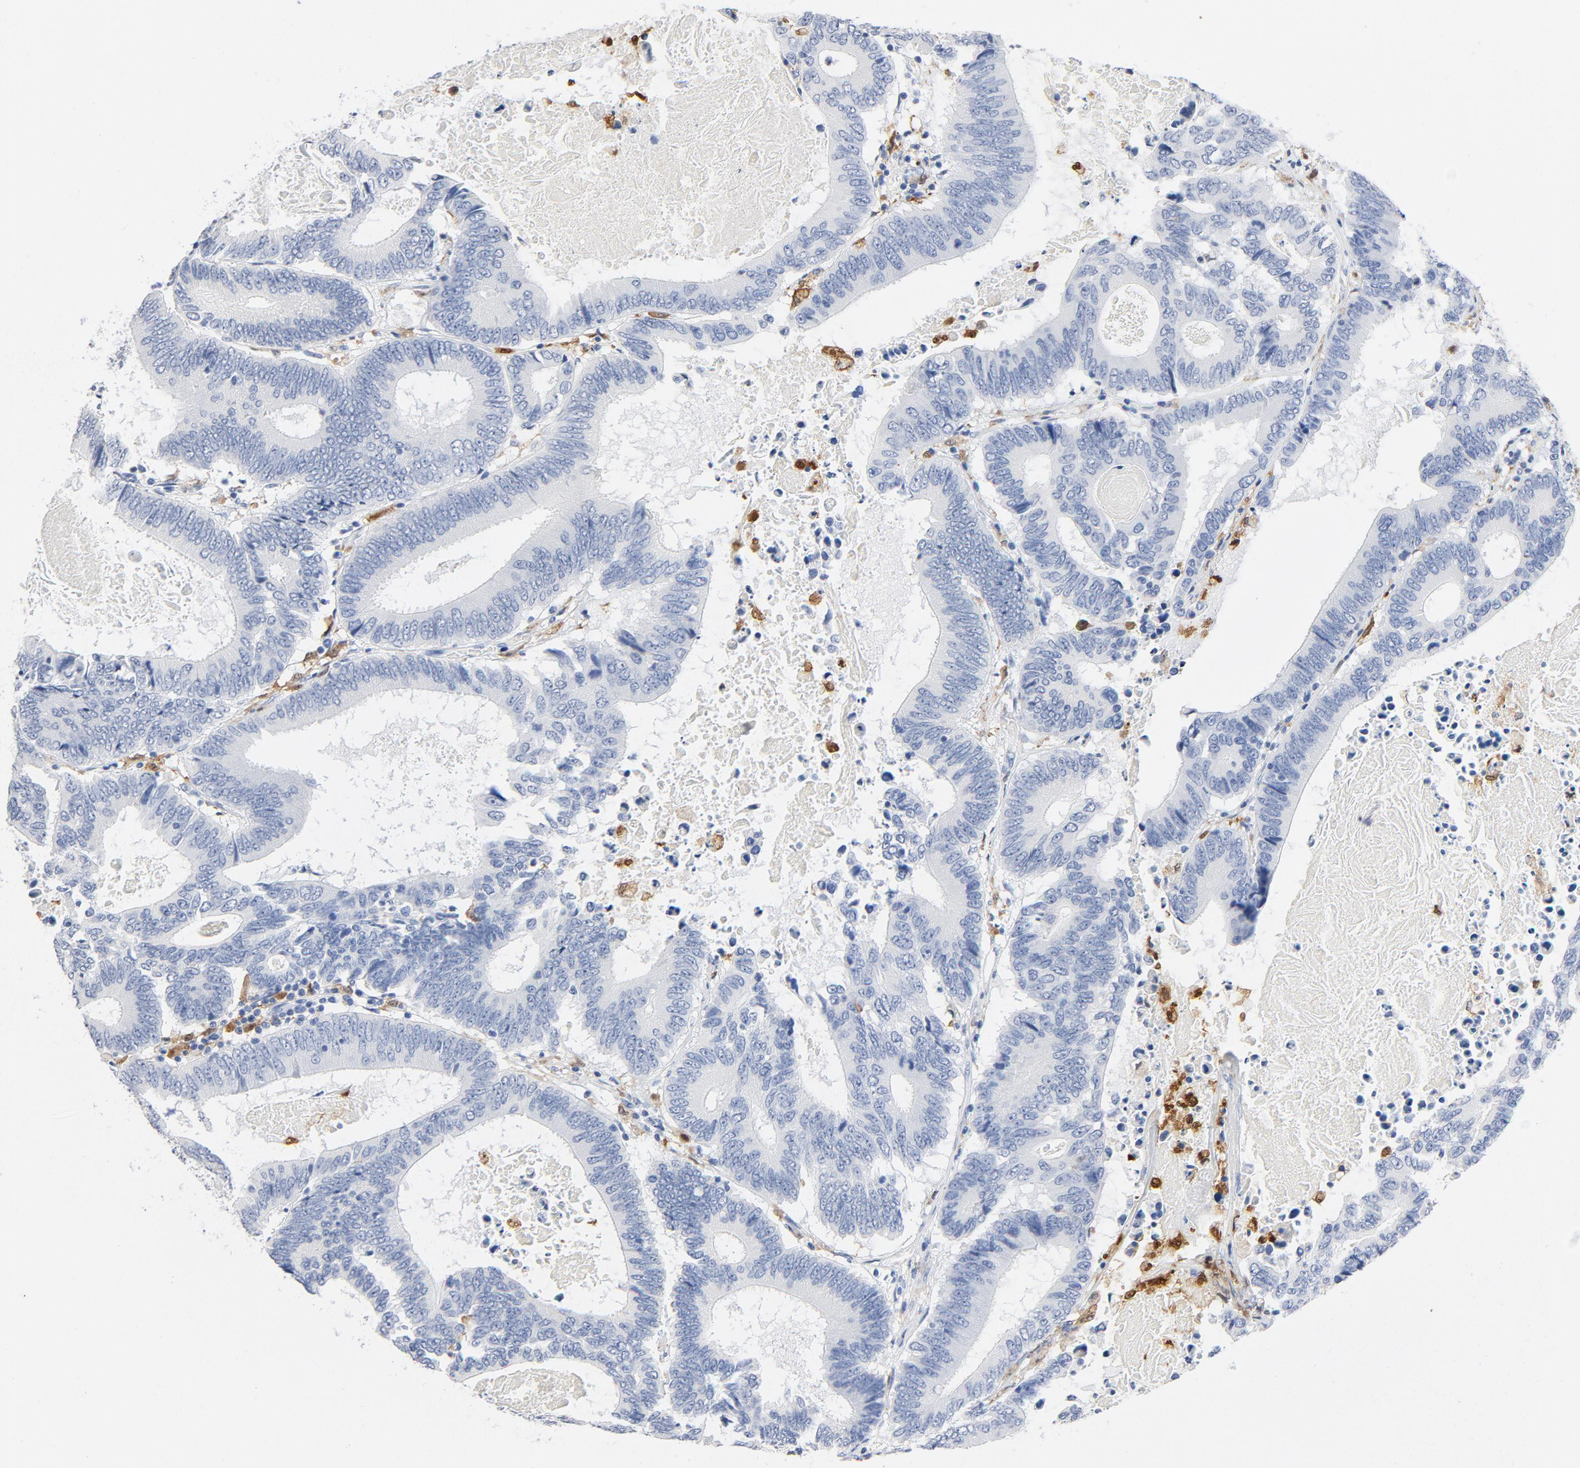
{"staining": {"intensity": "negative", "quantity": "none", "location": "none"}, "tissue": "colorectal cancer", "cell_type": "Tumor cells", "image_type": "cancer", "snomed": [{"axis": "morphology", "description": "Adenocarcinoma, NOS"}, {"axis": "topography", "description": "Colon"}], "caption": "Immunohistochemistry of human colorectal adenocarcinoma demonstrates no positivity in tumor cells.", "gene": "NCF1", "patient": {"sex": "female", "age": 78}}